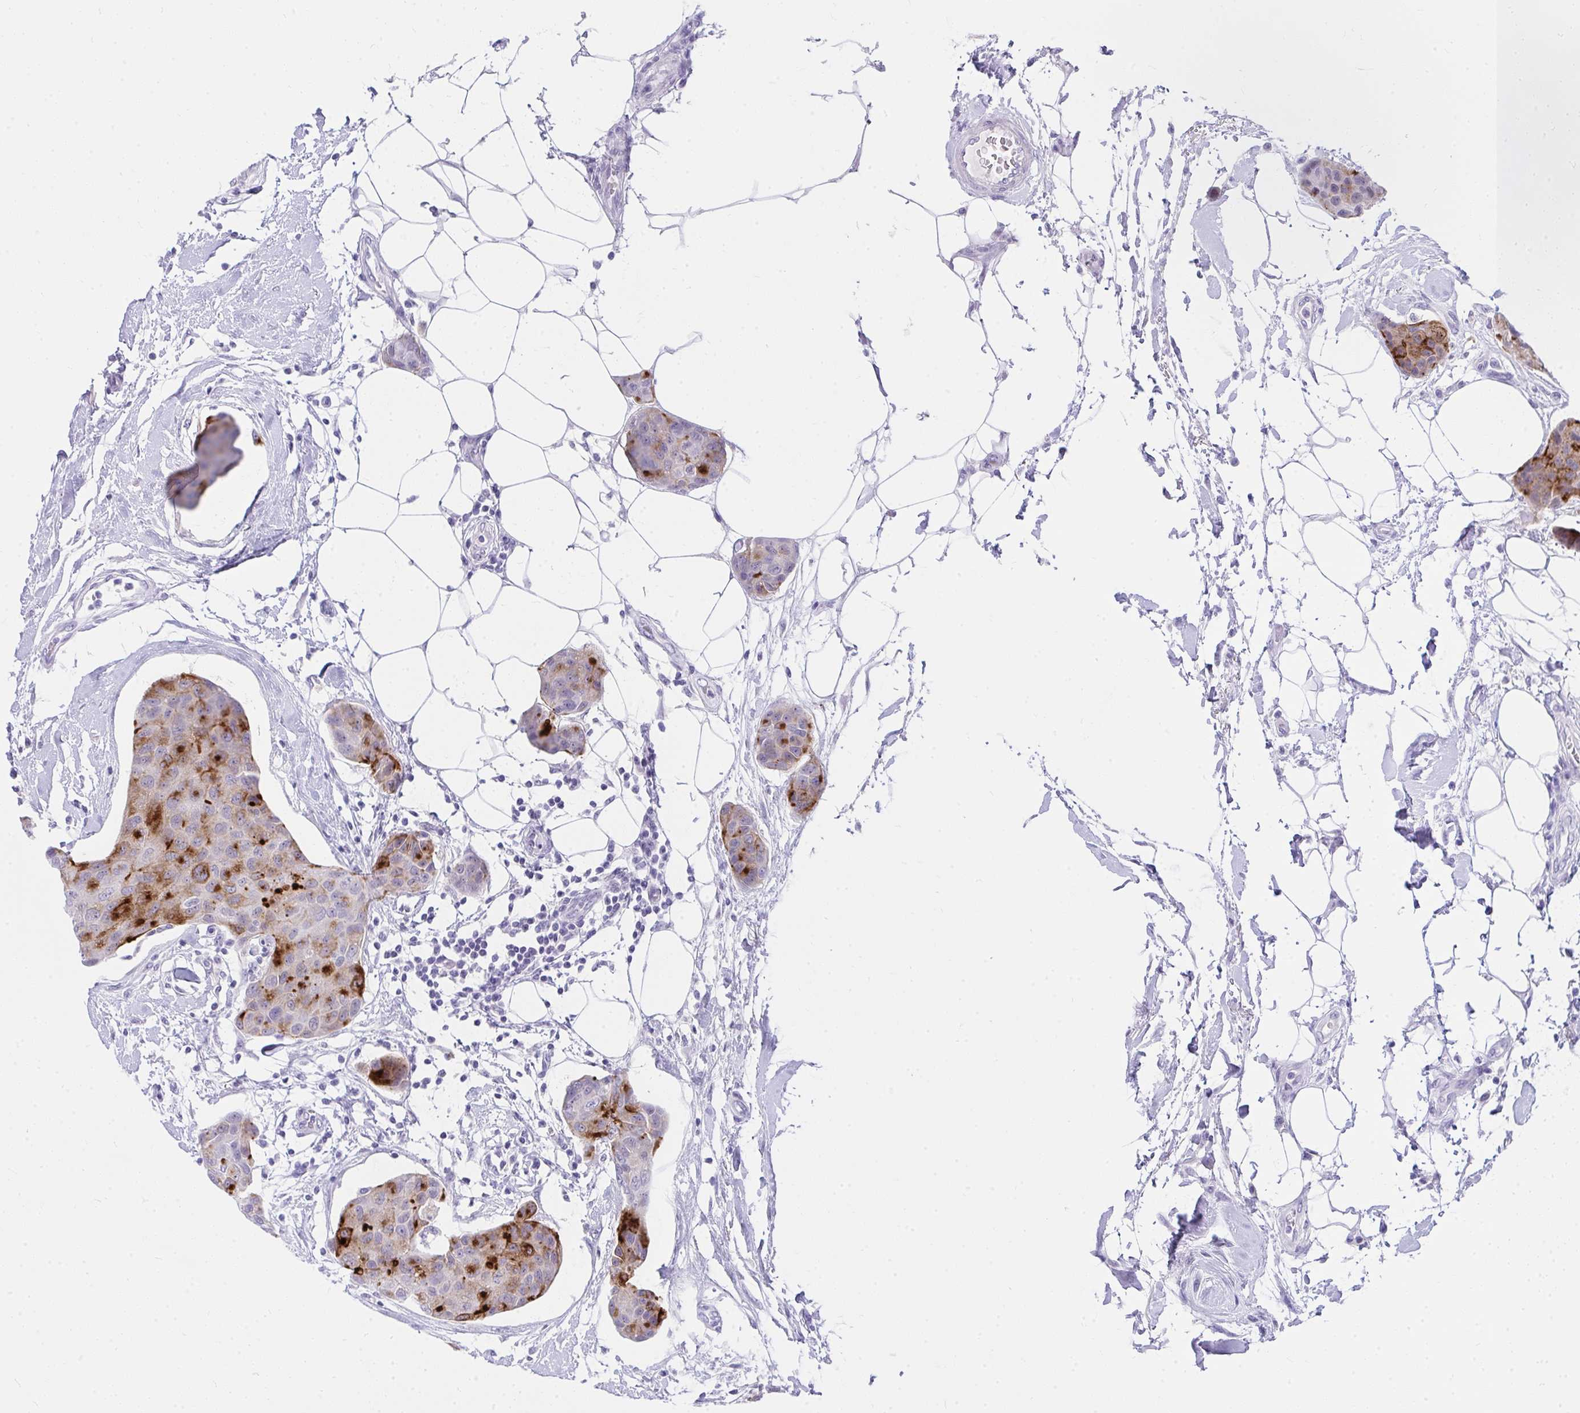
{"staining": {"intensity": "moderate", "quantity": "25%-75%", "location": "cytoplasmic/membranous"}, "tissue": "breast cancer", "cell_type": "Tumor cells", "image_type": "cancer", "snomed": [{"axis": "morphology", "description": "Duct carcinoma"}, {"axis": "topography", "description": "Breast"}, {"axis": "topography", "description": "Lymph node"}], "caption": "IHC (DAB) staining of human breast cancer exhibits moderate cytoplasmic/membranous protein staining in about 25%-75% of tumor cells.", "gene": "OR5F1", "patient": {"sex": "female", "age": 80}}